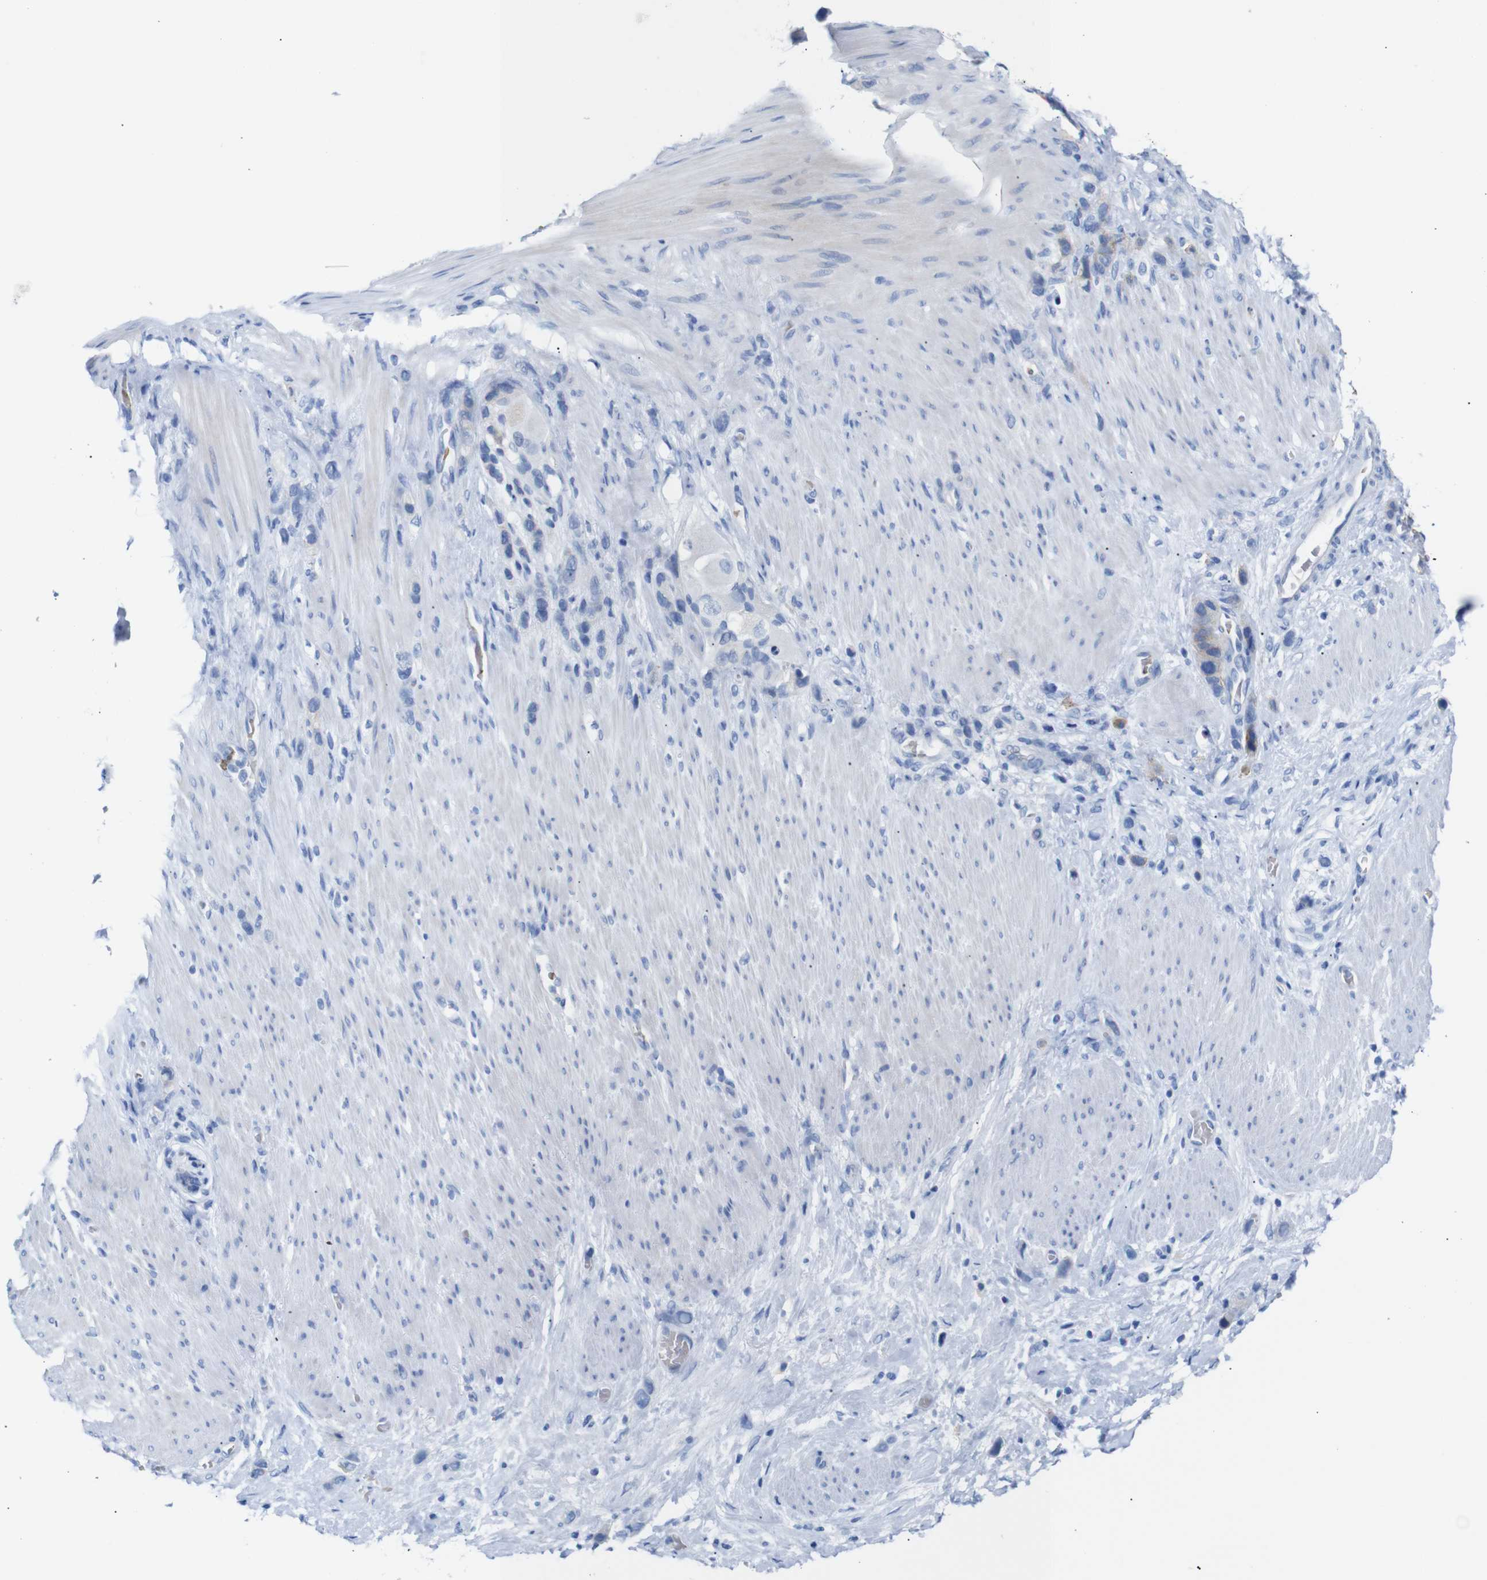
{"staining": {"intensity": "negative", "quantity": "none", "location": "none"}, "tissue": "stomach cancer", "cell_type": "Tumor cells", "image_type": "cancer", "snomed": [{"axis": "morphology", "description": "Adenocarcinoma, NOS"}, {"axis": "morphology", "description": "Adenocarcinoma, High grade"}, {"axis": "topography", "description": "Stomach, upper"}, {"axis": "topography", "description": "Stomach, lower"}], "caption": "Immunohistochemical staining of human adenocarcinoma (stomach) demonstrates no significant positivity in tumor cells. (DAB (3,3'-diaminobenzidine) immunohistochemistry with hematoxylin counter stain).", "gene": "ERVMER34-1", "patient": {"sex": "female", "age": 65}}